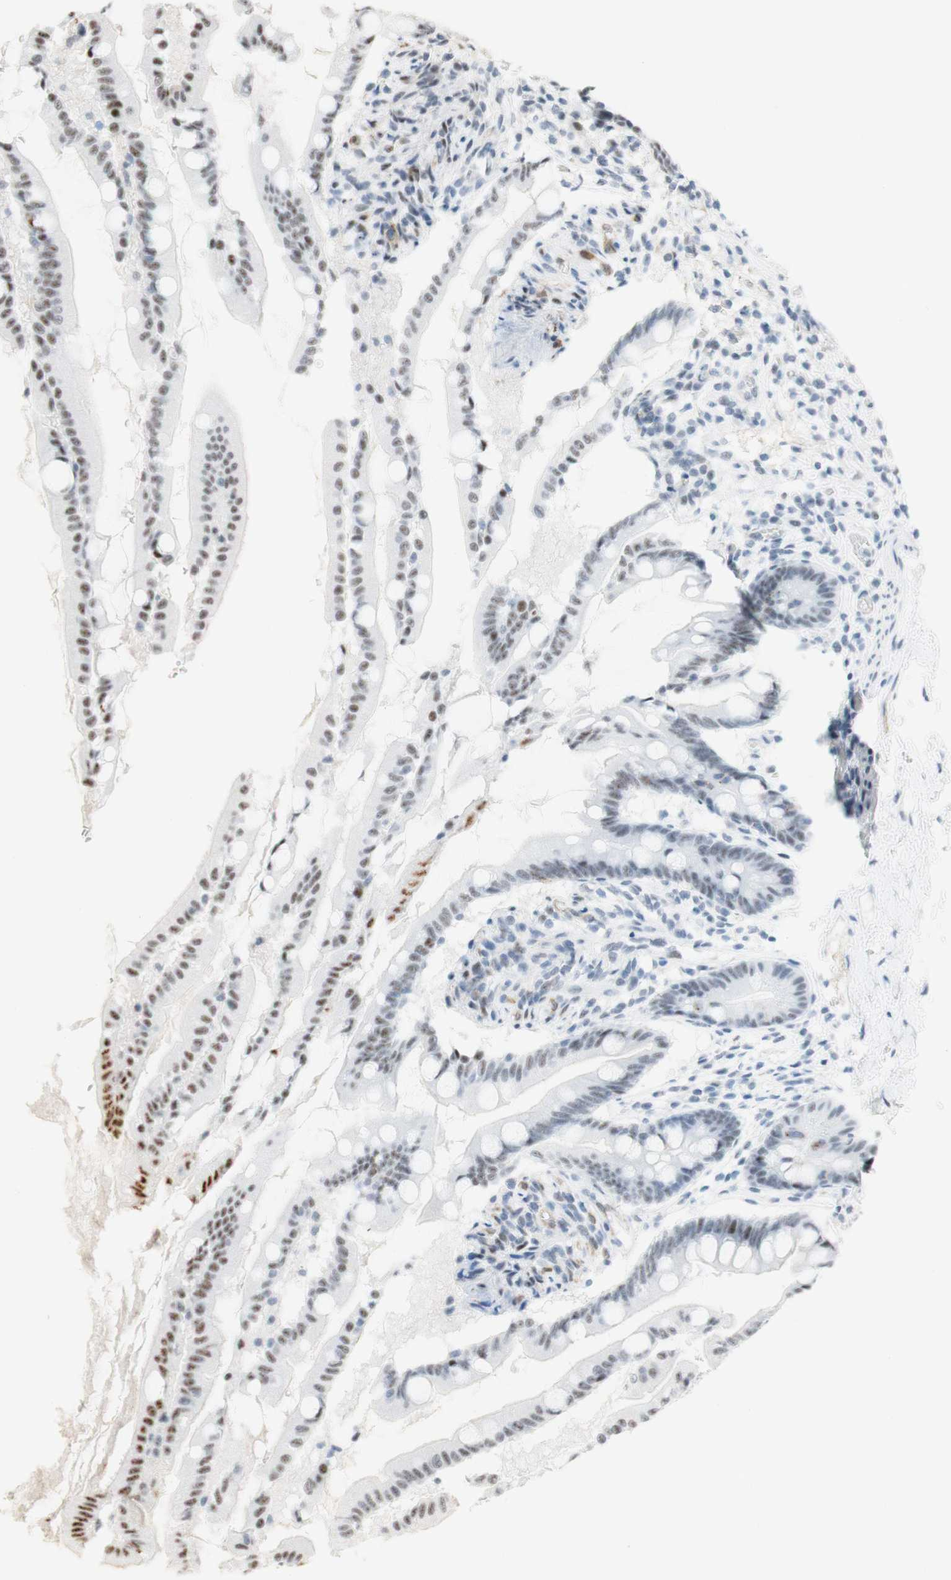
{"staining": {"intensity": "moderate", "quantity": "<25%", "location": "nuclear"}, "tissue": "small intestine", "cell_type": "Glandular cells", "image_type": "normal", "snomed": [{"axis": "morphology", "description": "Normal tissue, NOS"}, {"axis": "topography", "description": "Small intestine"}], "caption": "Immunohistochemistry (IHC) histopathology image of normal human small intestine stained for a protein (brown), which exhibits low levels of moderate nuclear staining in approximately <25% of glandular cells.", "gene": "SAP18", "patient": {"sex": "female", "age": 56}}